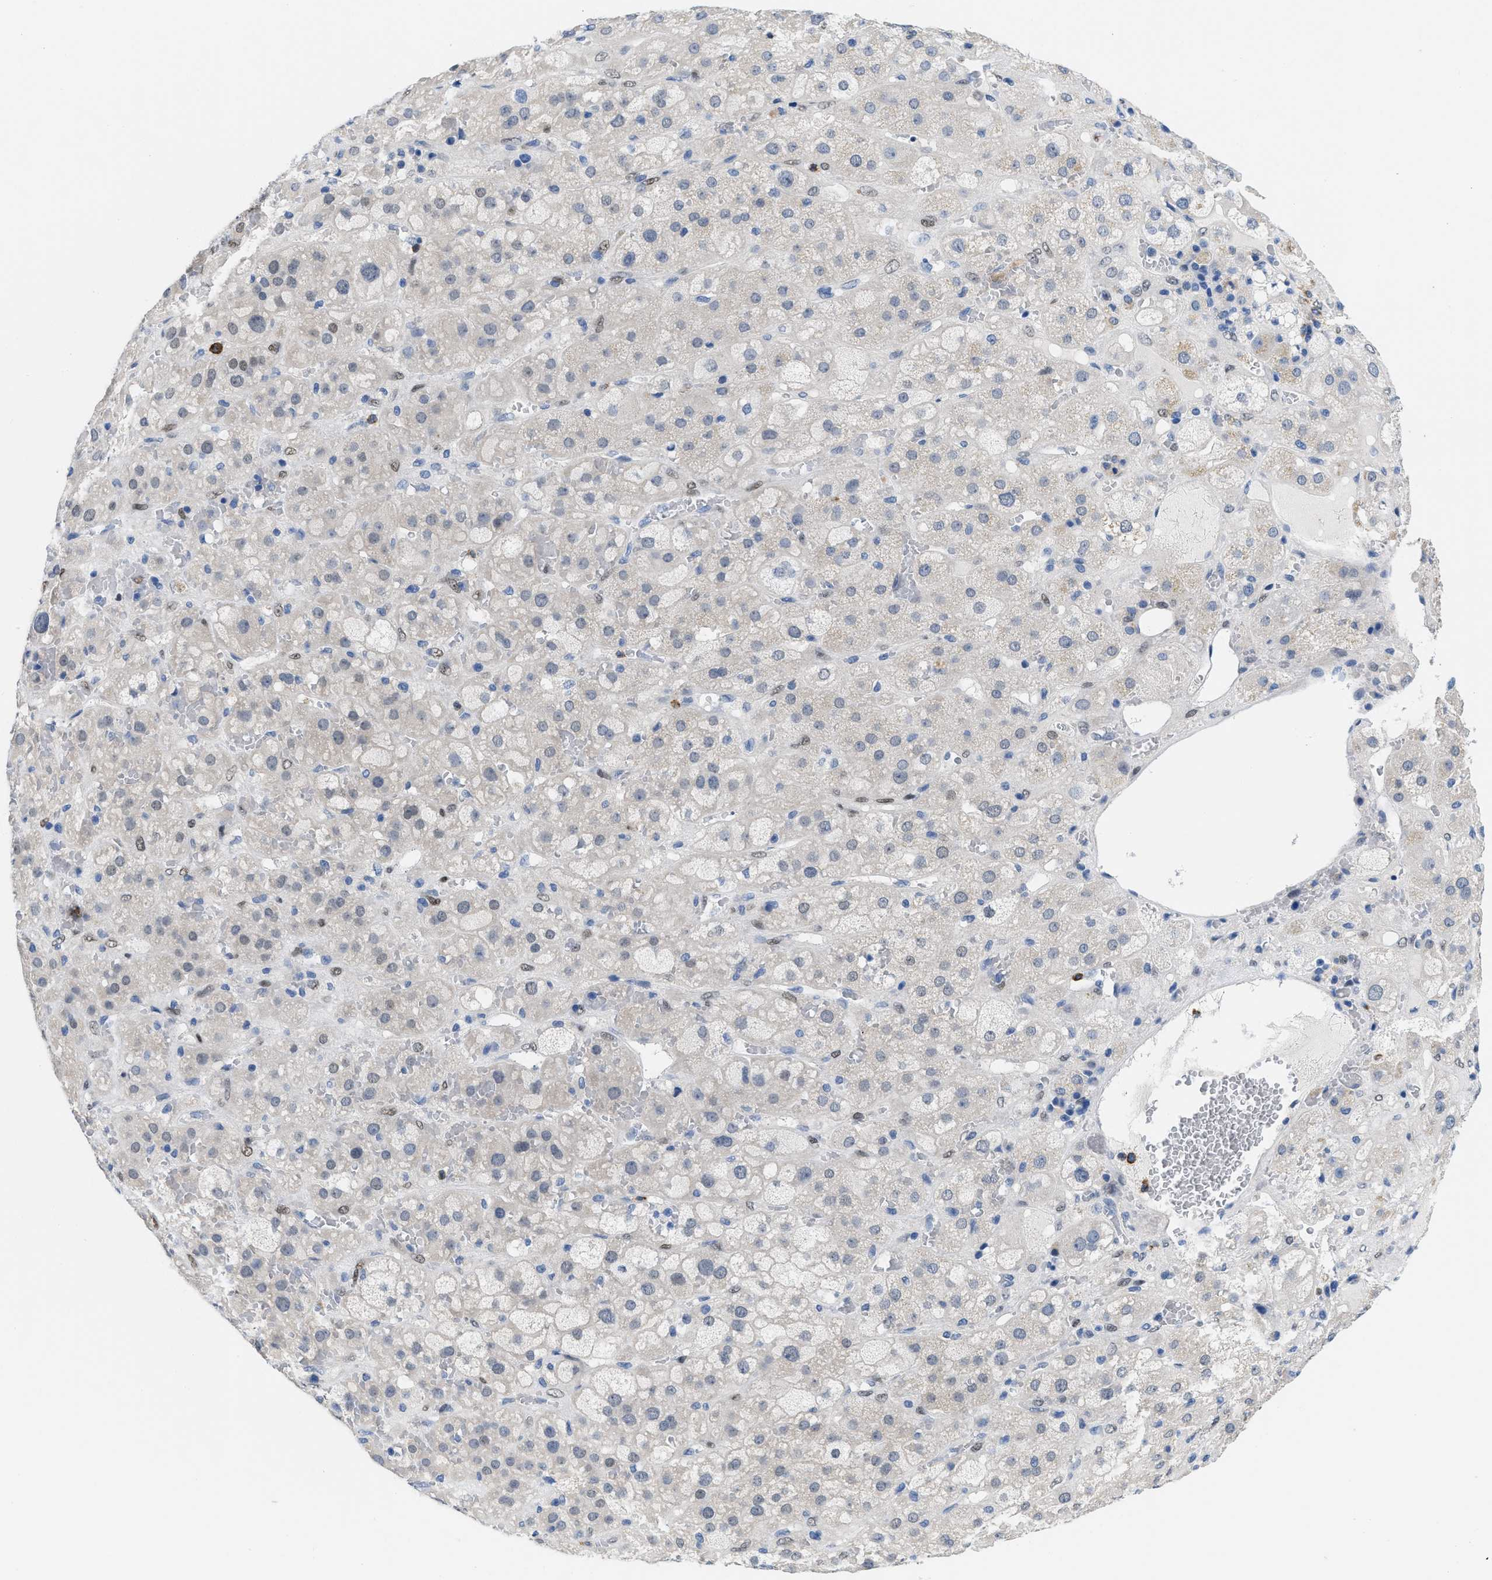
{"staining": {"intensity": "weak", "quantity": "<25%", "location": "nuclear"}, "tissue": "adrenal gland", "cell_type": "Glandular cells", "image_type": "normal", "snomed": [{"axis": "morphology", "description": "Normal tissue, NOS"}, {"axis": "topography", "description": "Adrenal gland"}], "caption": "The IHC micrograph has no significant positivity in glandular cells of adrenal gland. Brightfield microscopy of IHC stained with DAB (3,3'-diaminobenzidine) (brown) and hematoxylin (blue), captured at high magnification.", "gene": "NFIX", "patient": {"sex": "female", "age": 47}}